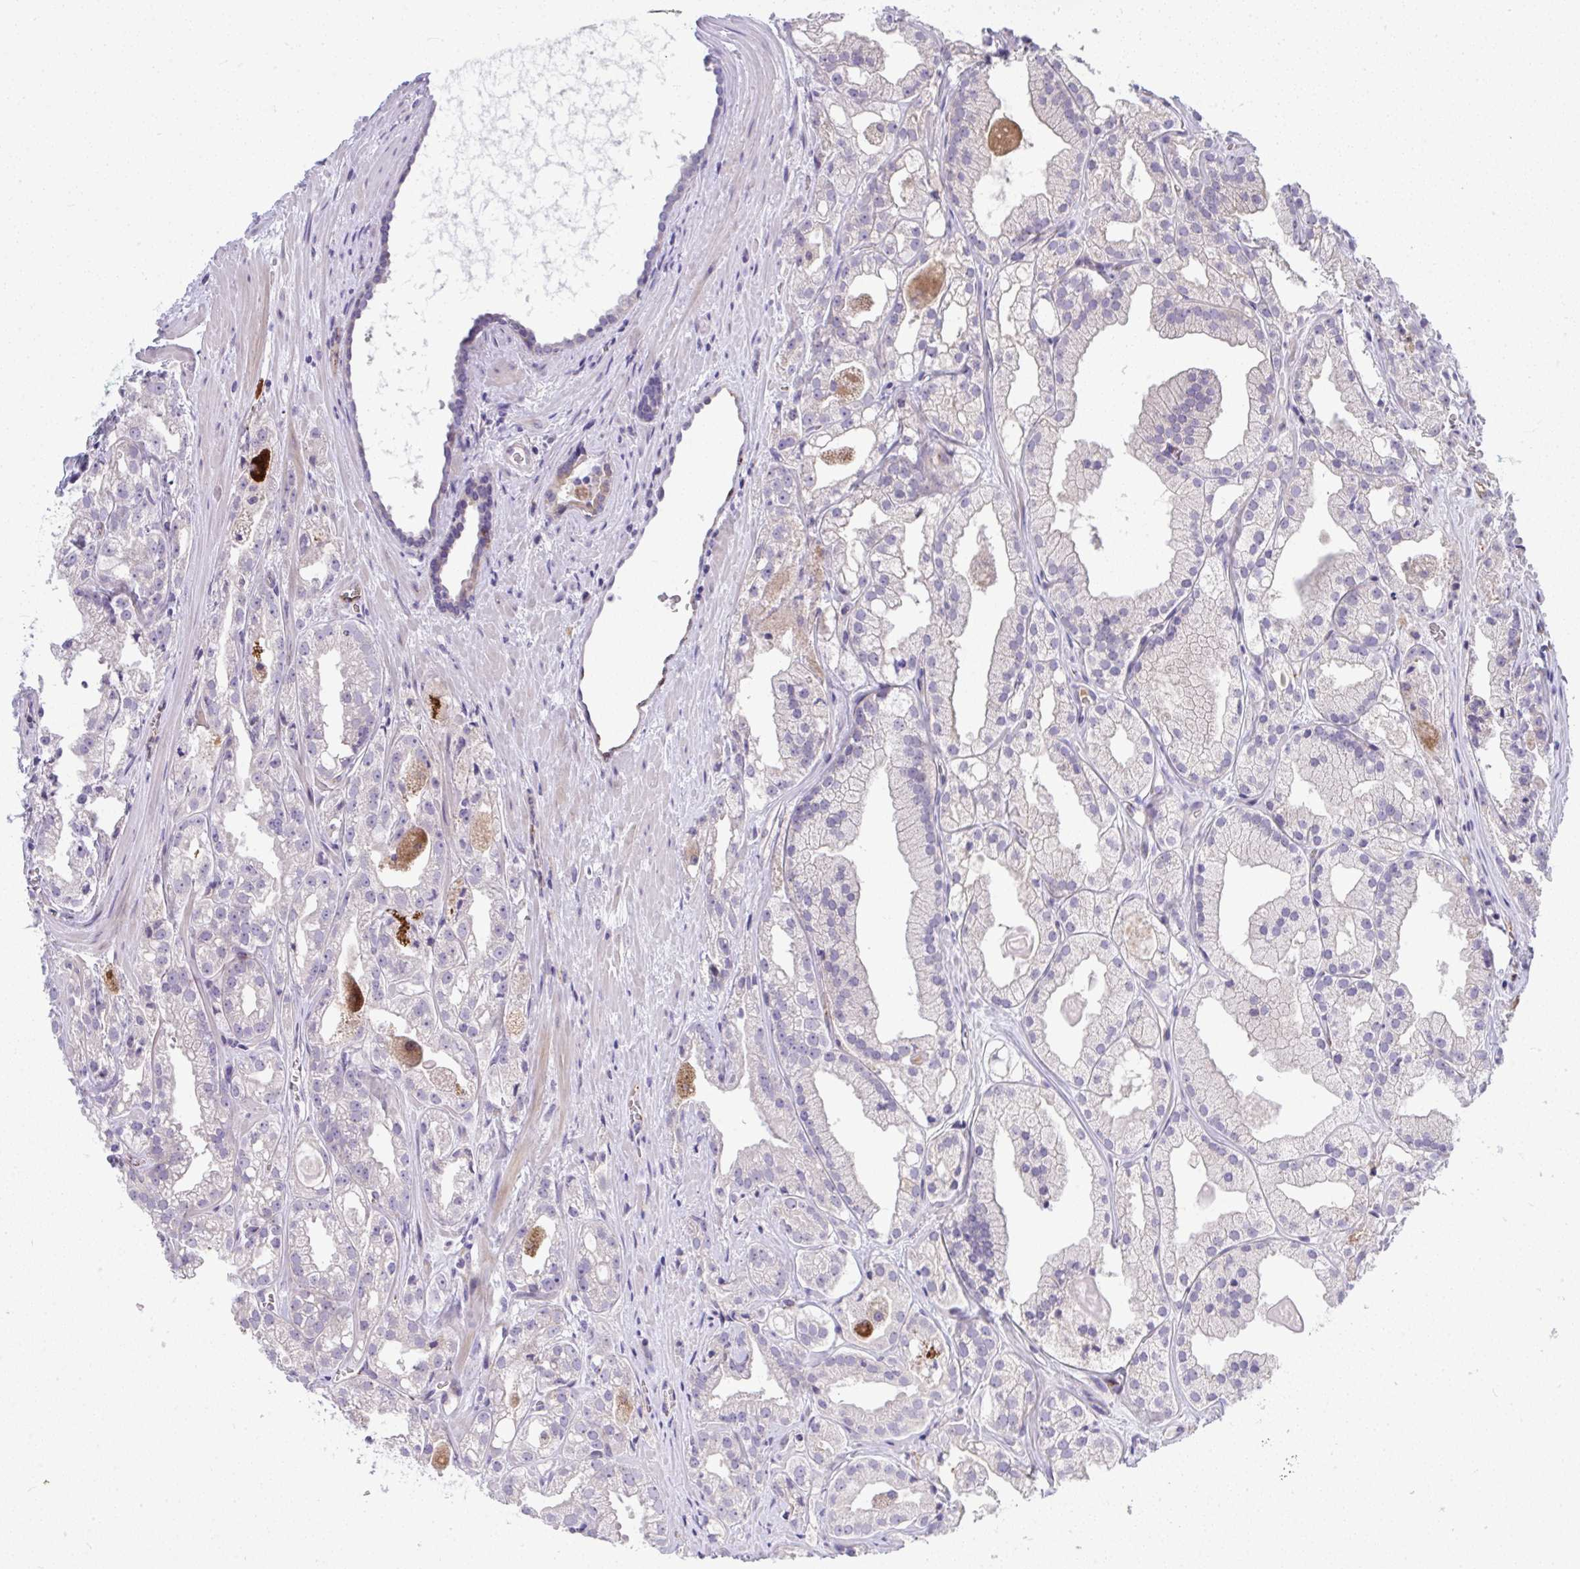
{"staining": {"intensity": "negative", "quantity": "none", "location": "none"}, "tissue": "prostate cancer", "cell_type": "Tumor cells", "image_type": "cancer", "snomed": [{"axis": "morphology", "description": "Adenocarcinoma, High grade"}, {"axis": "topography", "description": "Prostate"}], "caption": "Prostate cancer (adenocarcinoma (high-grade)) stained for a protein using IHC reveals no expression tumor cells.", "gene": "TOR1AIP2", "patient": {"sex": "male", "age": 68}}